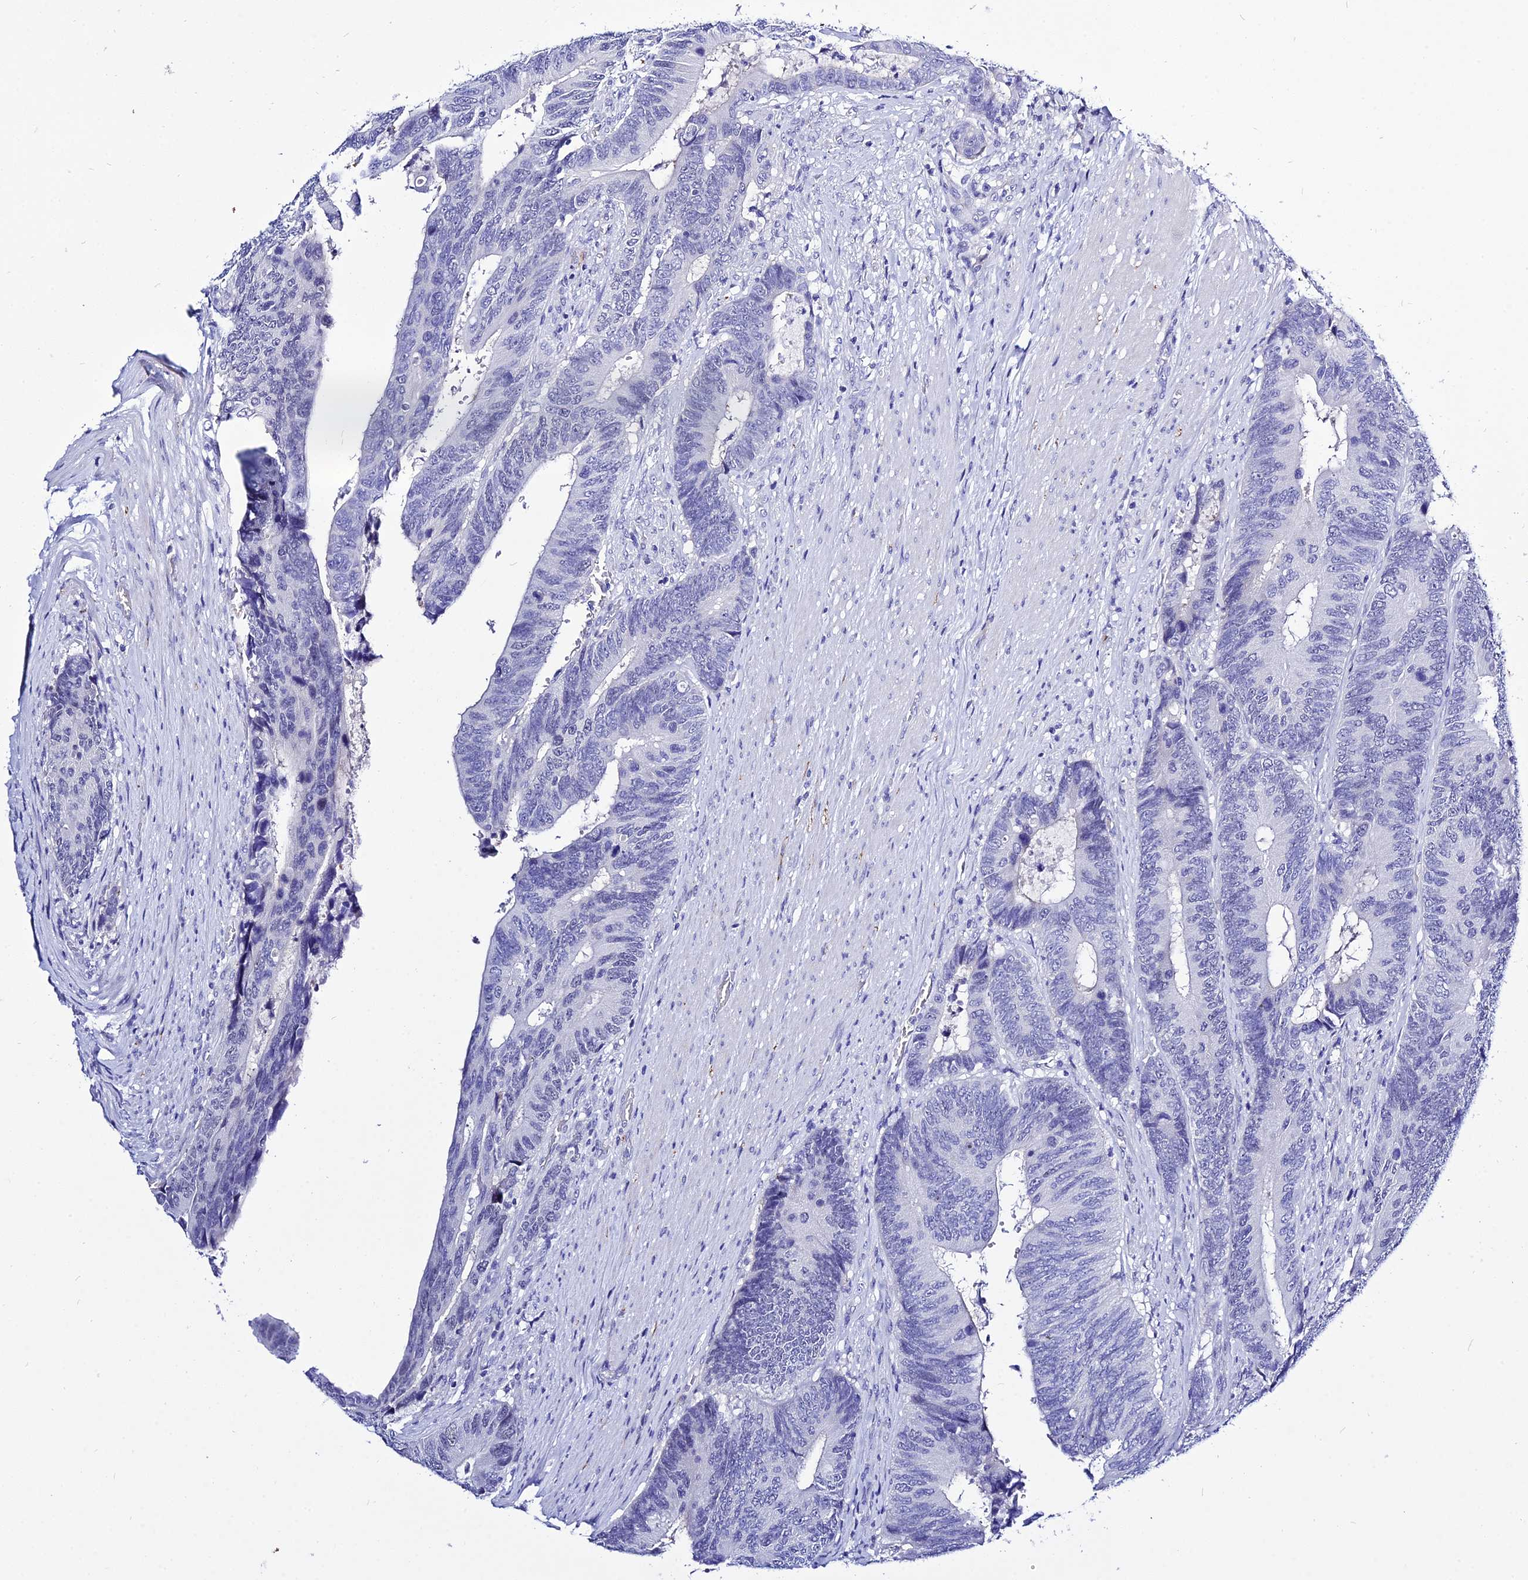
{"staining": {"intensity": "negative", "quantity": "none", "location": "none"}, "tissue": "colorectal cancer", "cell_type": "Tumor cells", "image_type": "cancer", "snomed": [{"axis": "morphology", "description": "Adenocarcinoma, NOS"}, {"axis": "topography", "description": "Colon"}], "caption": "There is no significant positivity in tumor cells of colorectal cancer.", "gene": "DEFB107A", "patient": {"sex": "male", "age": 87}}